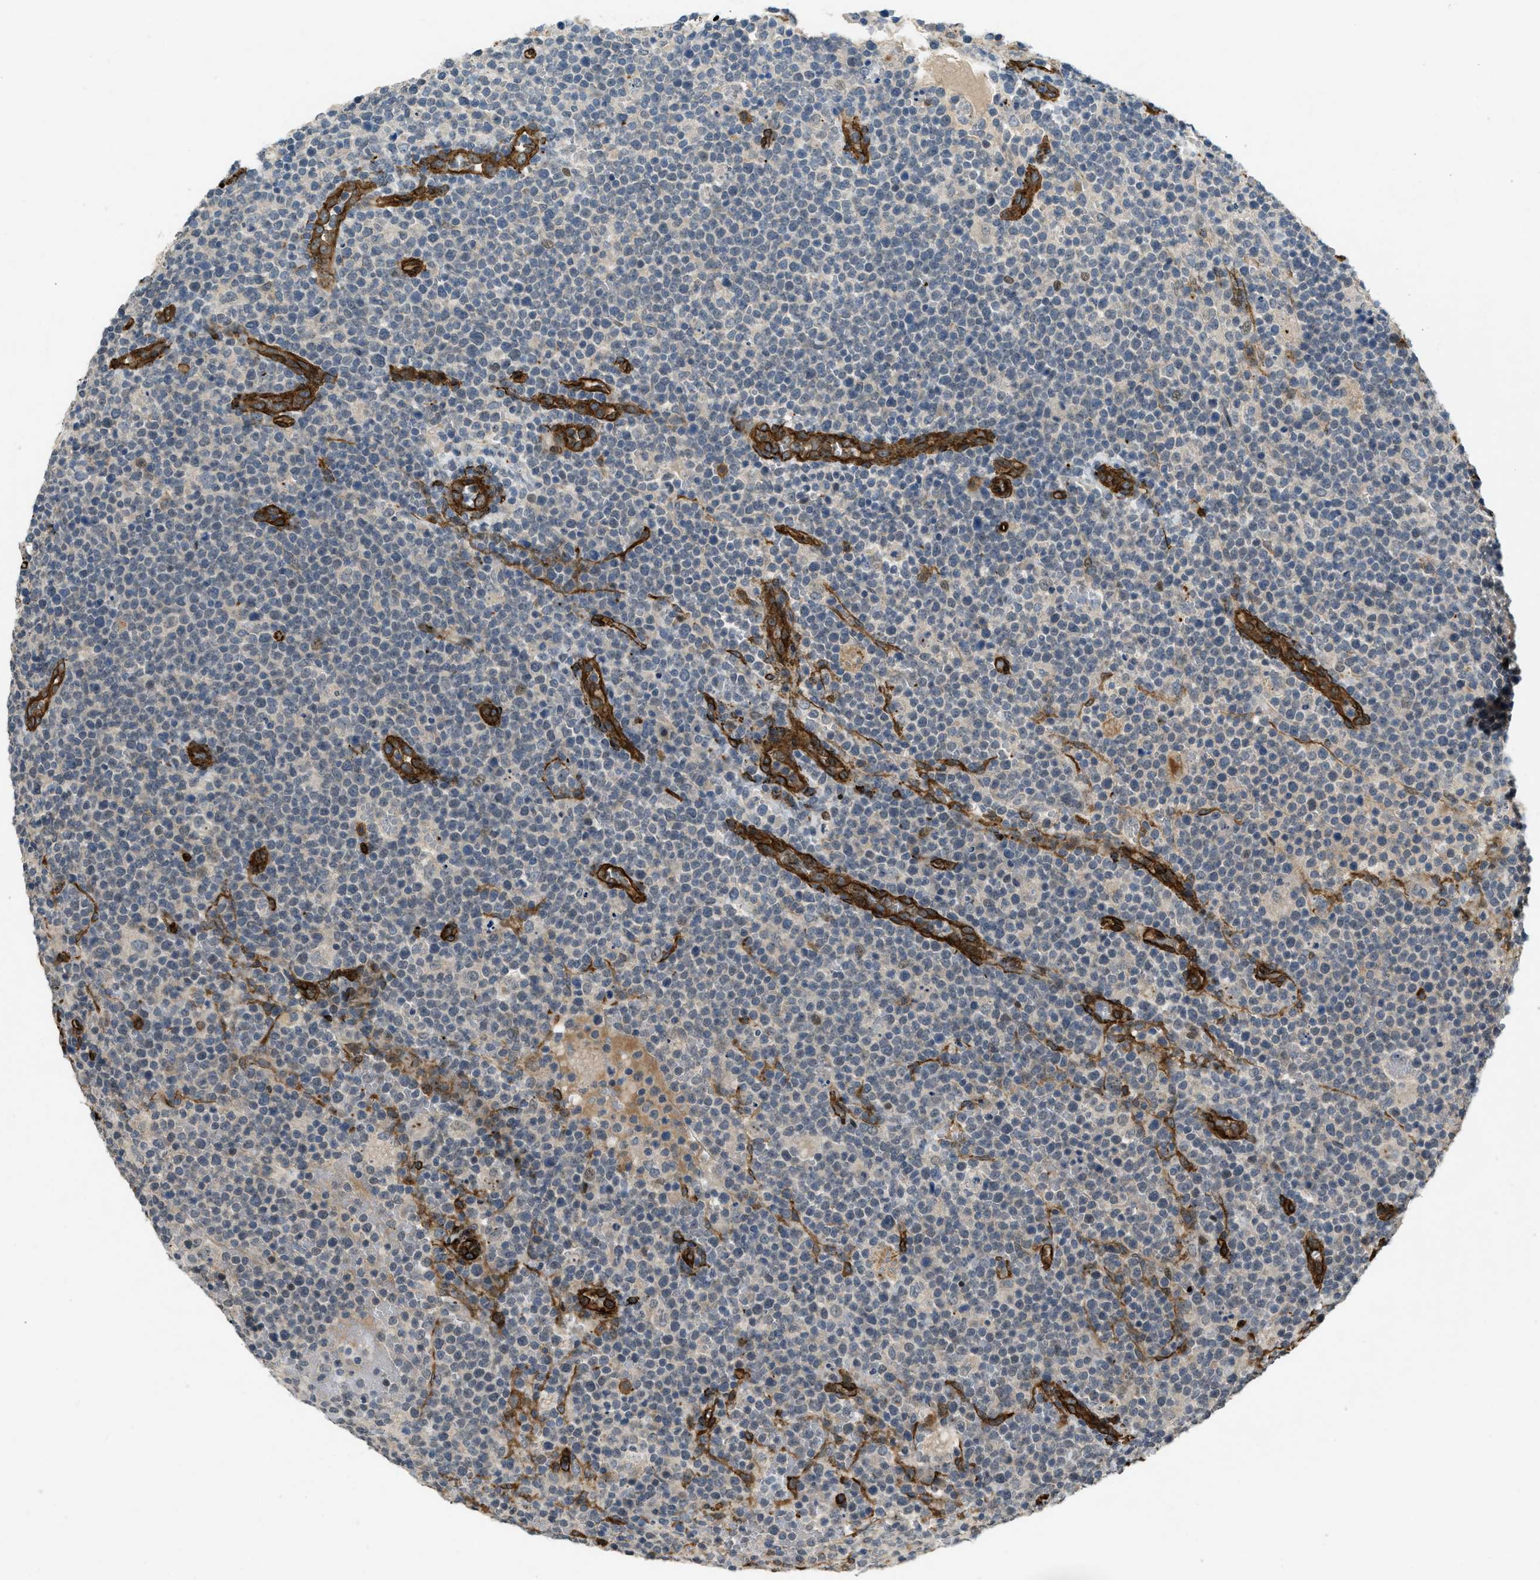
{"staining": {"intensity": "moderate", "quantity": "<25%", "location": "nuclear"}, "tissue": "lymphoma", "cell_type": "Tumor cells", "image_type": "cancer", "snomed": [{"axis": "morphology", "description": "Malignant lymphoma, non-Hodgkin's type, High grade"}, {"axis": "topography", "description": "Lymph node"}], "caption": "Protein analysis of malignant lymphoma, non-Hodgkin's type (high-grade) tissue reveals moderate nuclear staining in about <25% of tumor cells. (brown staining indicates protein expression, while blue staining denotes nuclei).", "gene": "NMB", "patient": {"sex": "male", "age": 61}}